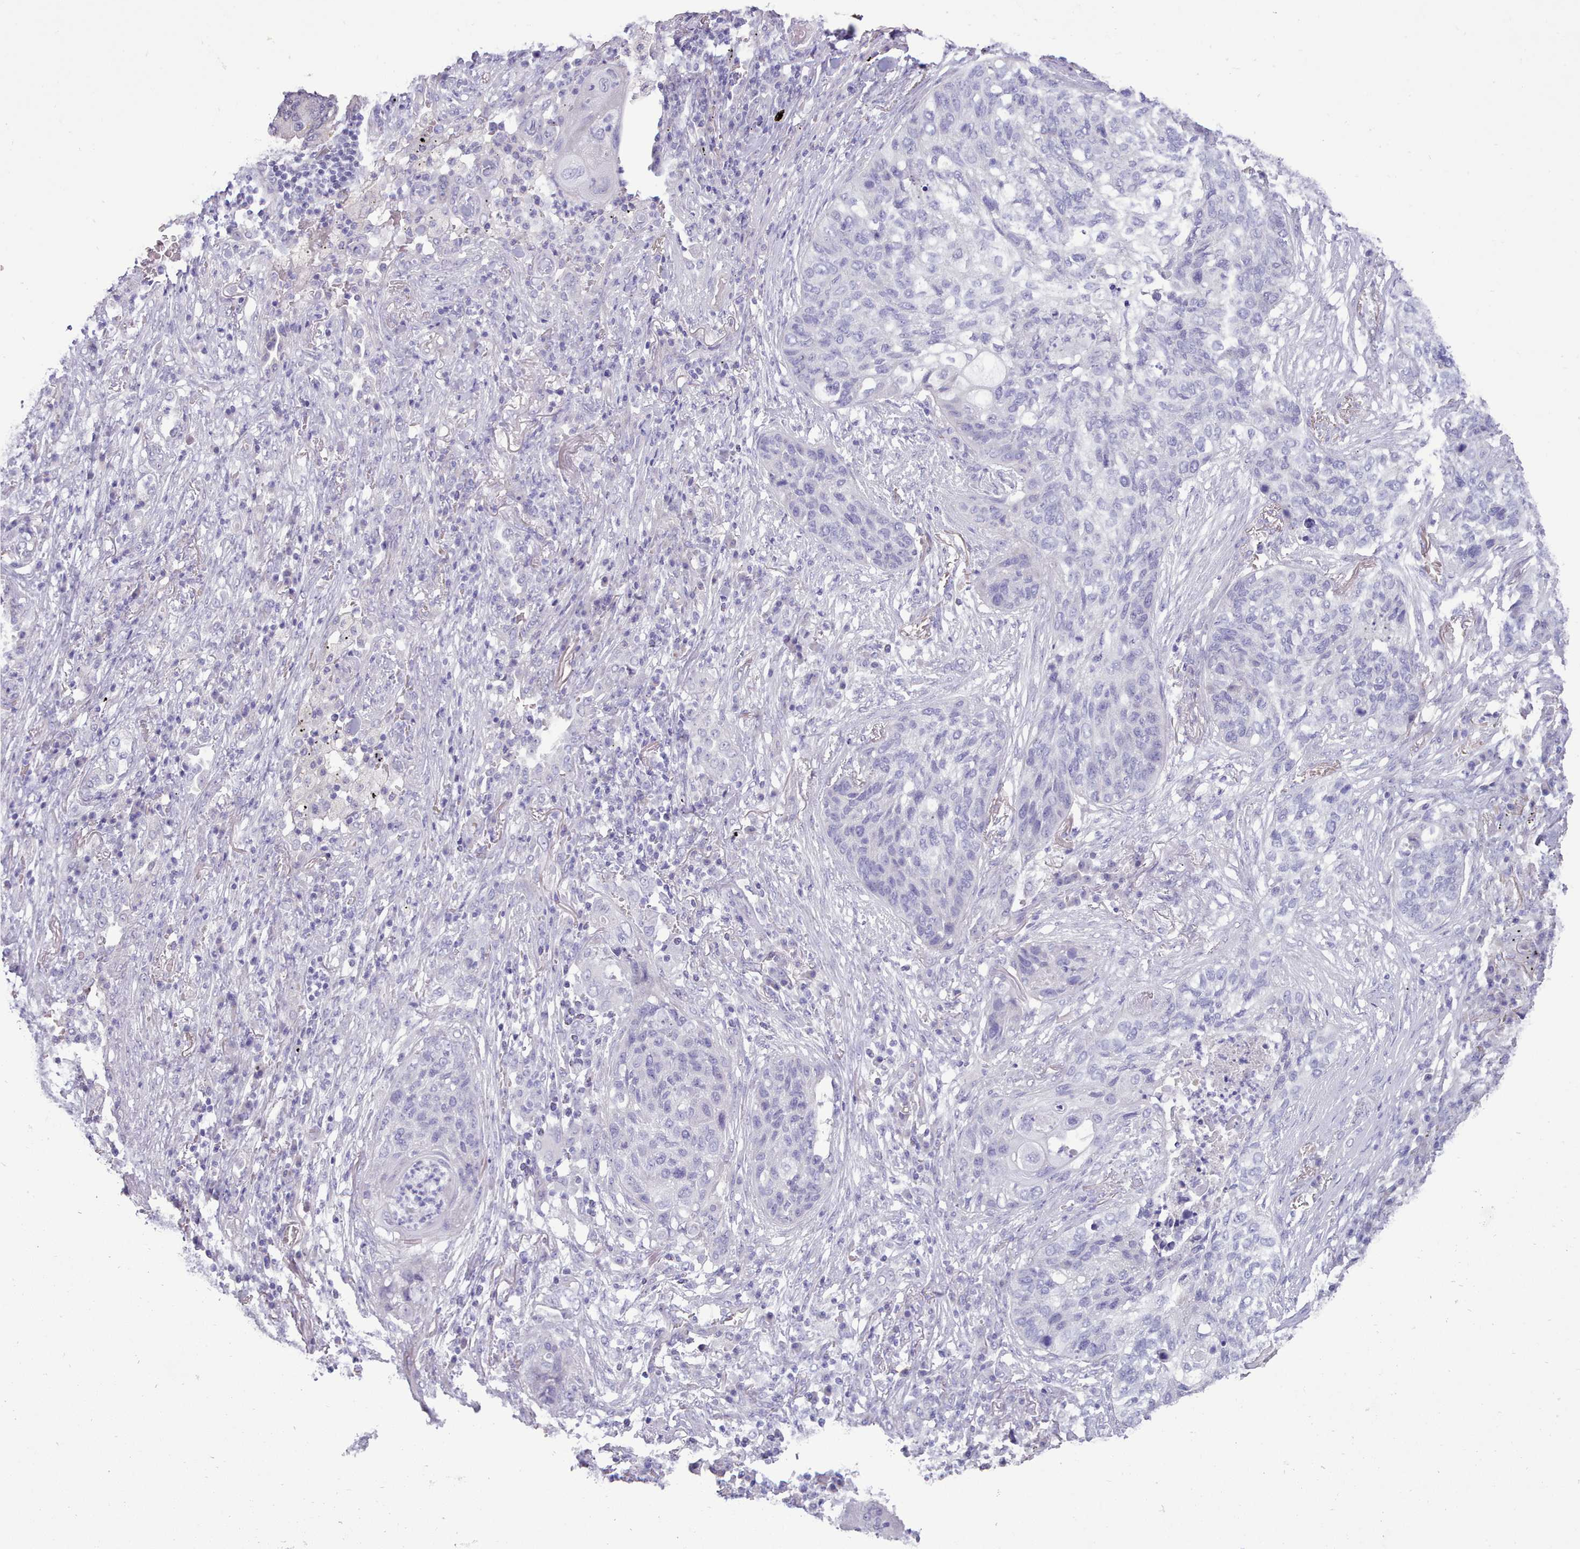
{"staining": {"intensity": "negative", "quantity": "none", "location": "none"}, "tissue": "lung cancer", "cell_type": "Tumor cells", "image_type": "cancer", "snomed": [{"axis": "morphology", "description": "Squamous cell carcinoma, NOS"}, {"axis": "topography", "description": "Lung"}], "caption": "DAB immunohistochemical staining of human squamous cell carcinoma (lung) reveals no significant positivity in tumor cells.", "gene": "TMEM253", "patient": {"sex": "female", "age": 63}}